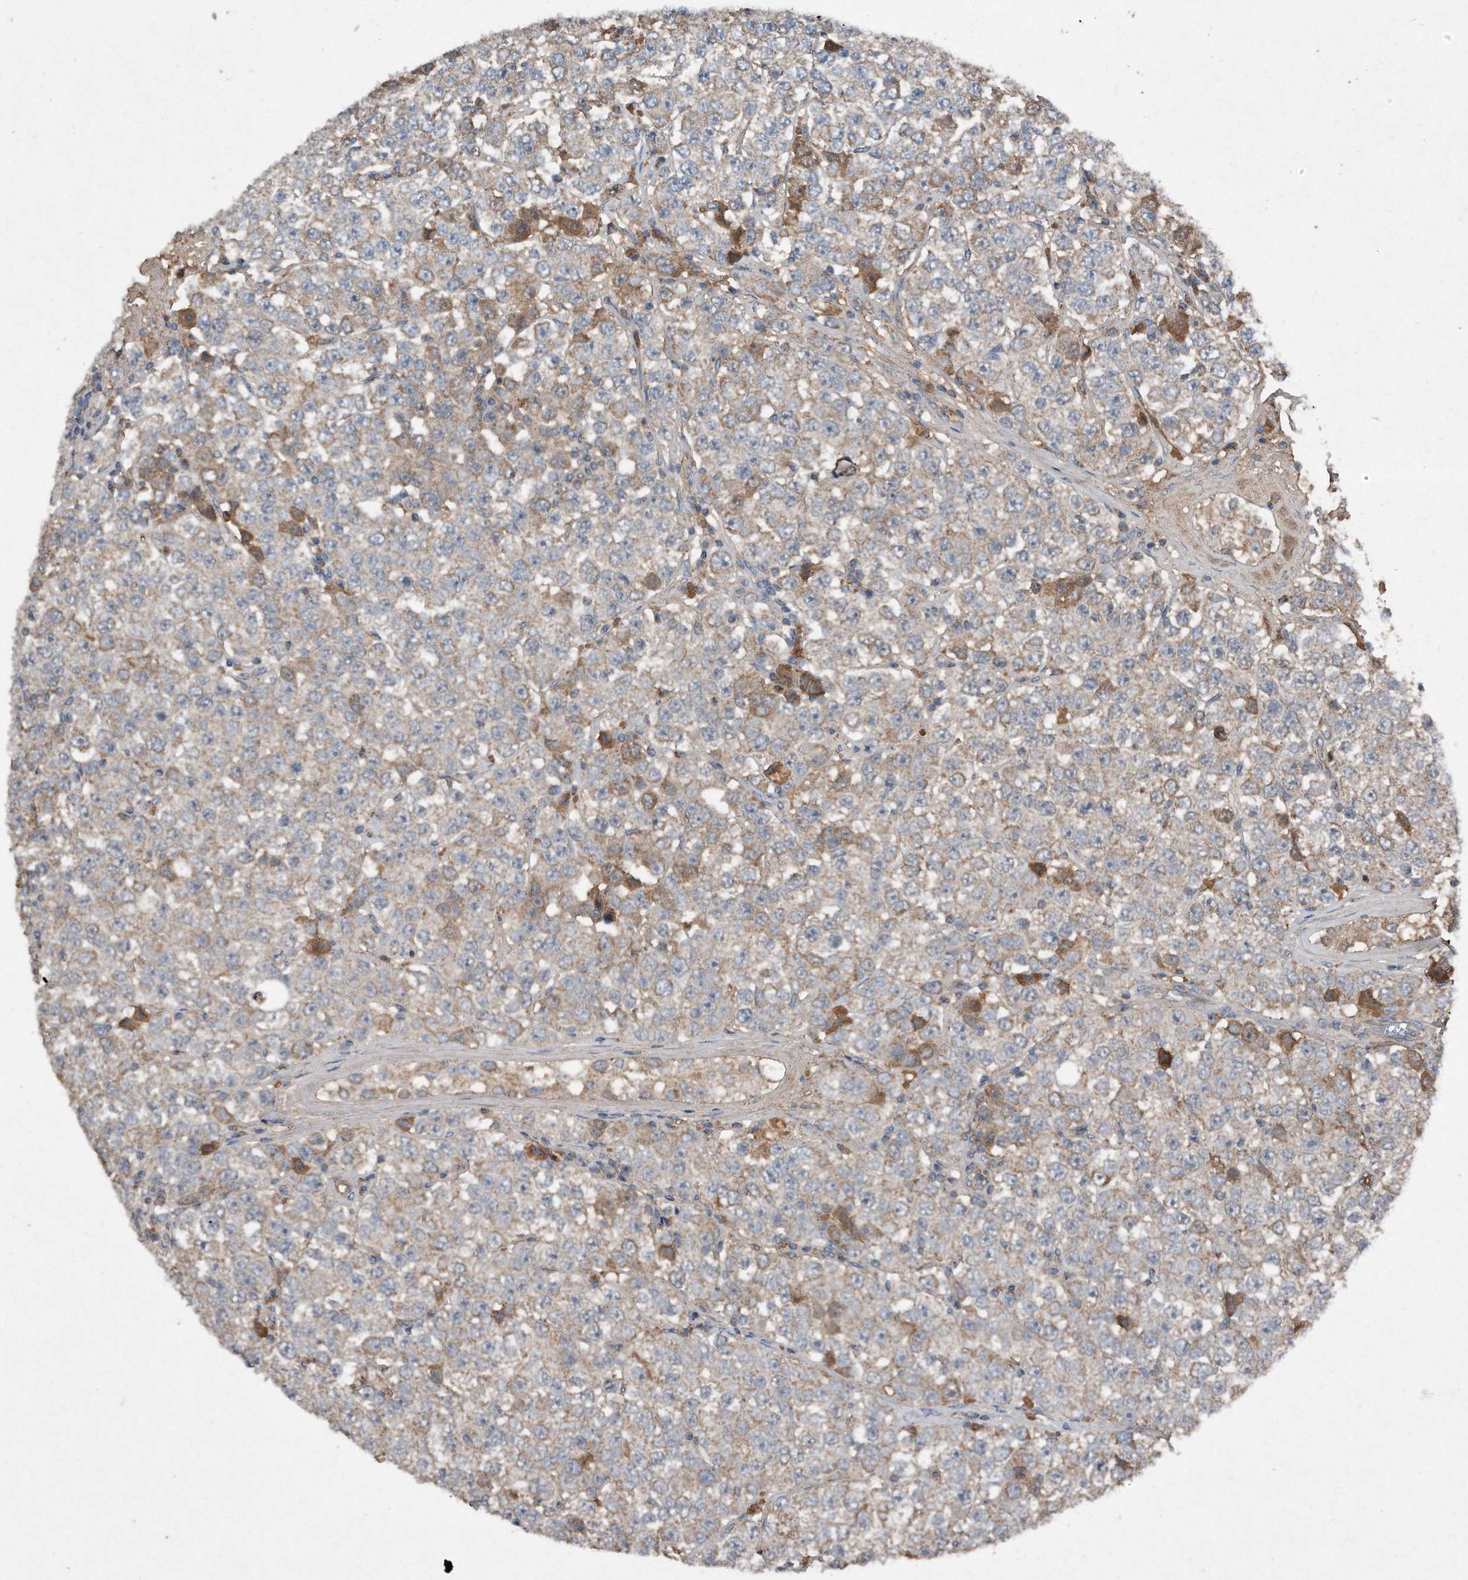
{"staining": {"intensity": "negative", "quantity": "none", "location": "none"}, "tissue": "testis cancer", "cell_type": "Tumor cells", "image_type": "cancer", "snomed": [{"axis": "morphology", "description": "Seminoma, NOS"}, {"axis": "topography", "description": "Testis"}], "caption": "A high-resolution image shows immunohistochemistry staining of testis cancer (seminoma), which displays no significant positivity in tumor cells. (Brightfield microscopy of DAB IHC at high magnification).", "gene": "SDHA", "patient": {"sex": "male", "age": 28}}